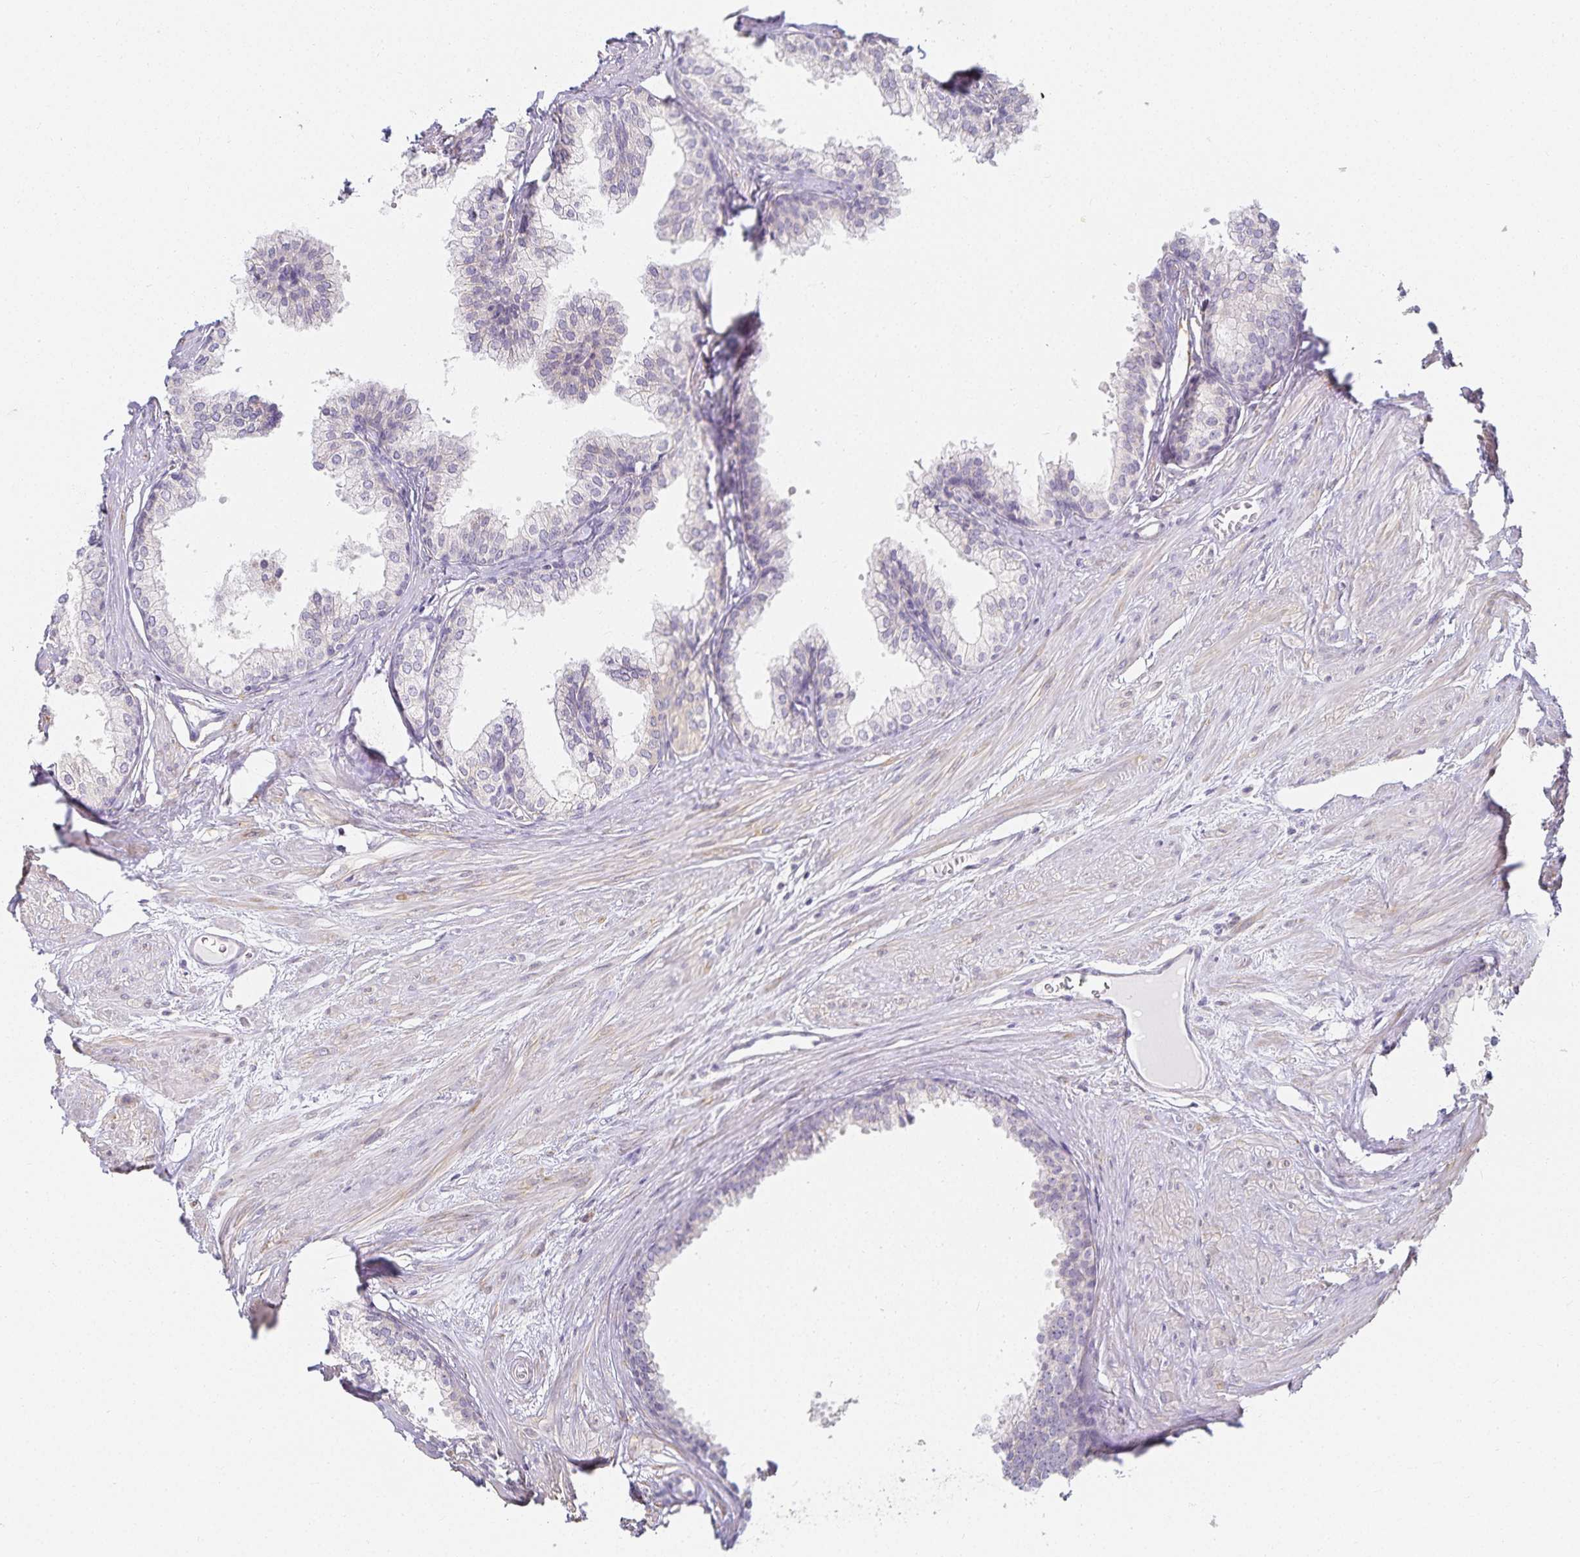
{"staining": {"intensity": "weak", "quantity": "<25%", "location": "cytoplasmic/membranous"}, "tissue": "prostate", "cell_type": "Glandular cells", "image_type": "normal", "snomed": [{"axis": "morphology", "description": "Normal tissue, NOS"}, {"axis": "topography", "description": "Prostate"}, {"axis": "topography", "description": "Peripheral nerve tissue"}], "caption": "Immunohistochemistry of unremarkable prostate shows no expression in glandular cells. Brightfield microscopy of immunohistochemistry (IHC) stained with DAB (3,3'-diaminobenzidine) (brown) and hematoxylin (blue), captured at high magnification.", "gene": "GP2", "patient": {"sex": "male", "age": 55}}